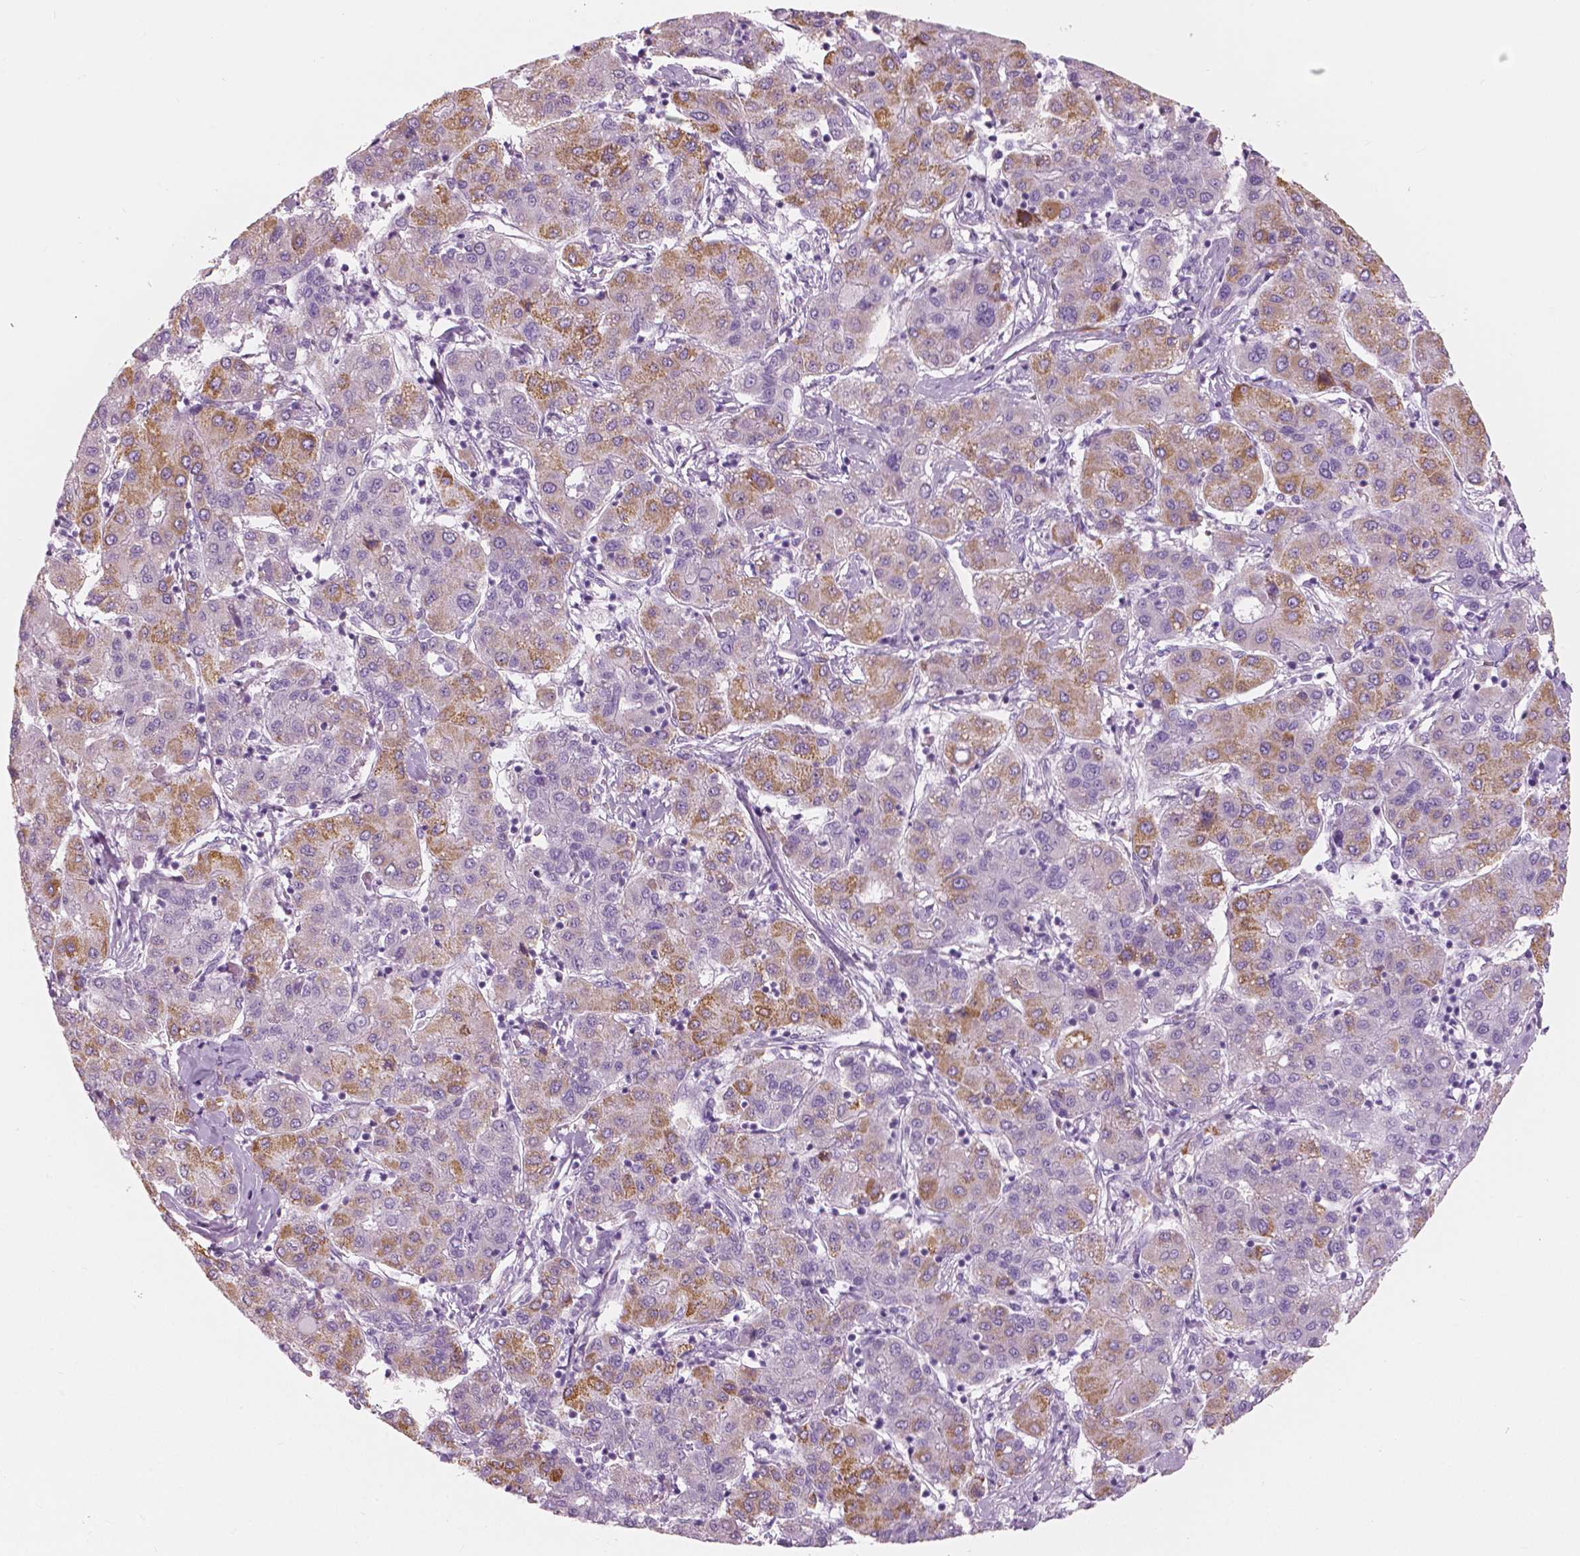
{"staining": {"intensity": "moderate", "quantity": "25%-75%", "location": "cytoplasmic/membranous"}, "tissue": "liver cancer", "cell_type": "Tumor cells", "image_type": "cancer", "snomed": [{"axis": "morphology", "description": "Carcinoma, Hepatocellular, NOS"}, {"axis": "topography", "description": "Liver"}], "caption": "Hepatocellular carcinoma (liver) stained with immunohistochemistry (IHC) shows moderate cytoplasmic/membranous staining in about 25%-75% of tumor cells. (DAB (3,3'-diaminobenzidine) IHC with brightfield microscopy, high magnification).", "gene": "A4GNT", "patient": {"sex": "male", "age": 65}}